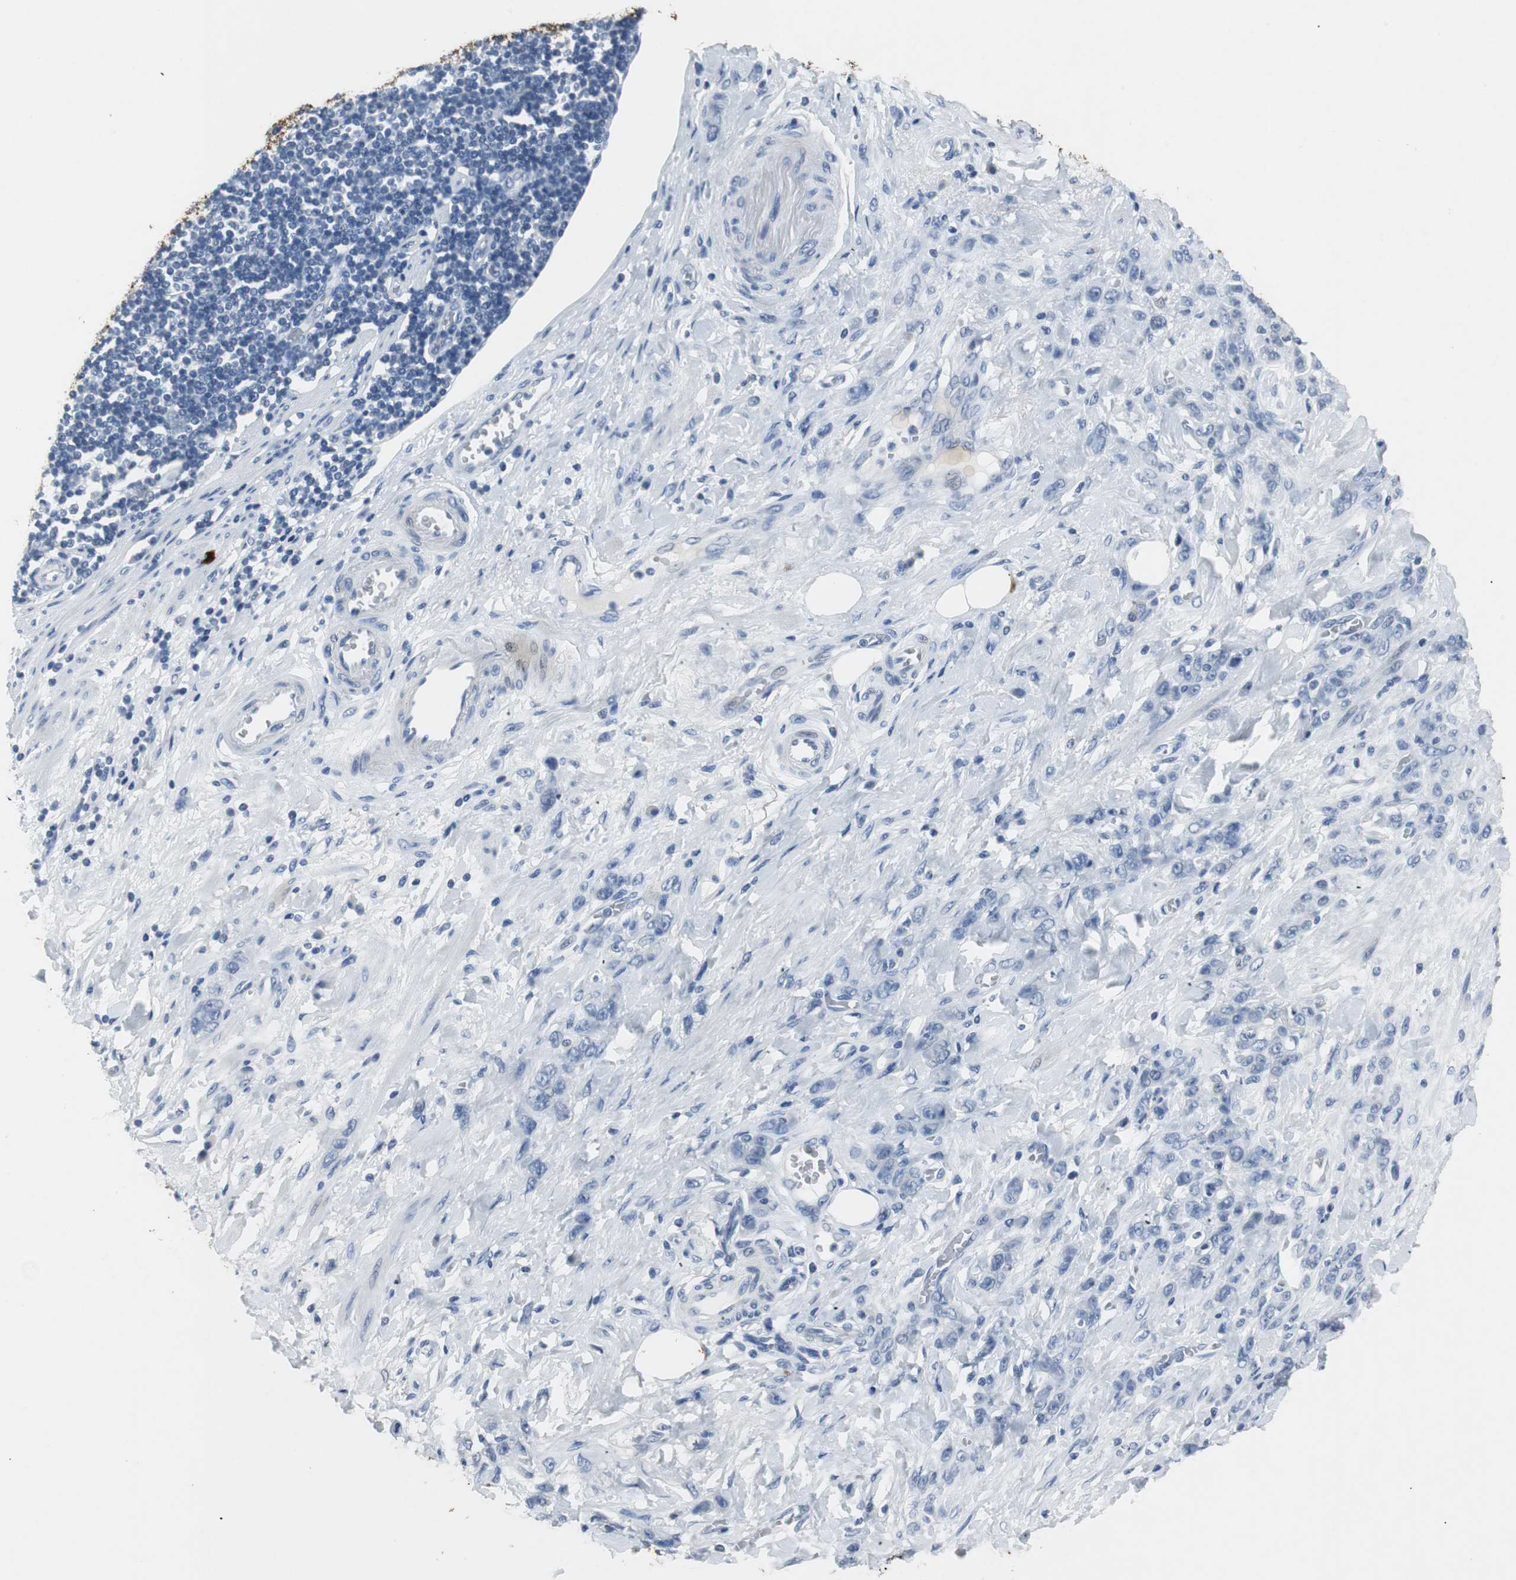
{"staining": {"intensity": "negative", "quantity": "none", "location": "none"}, "tissue": "stomach cancer", "cell_type": "Tumor cells", "image_type": "cancer", "snomed": [{"axis": "morphology", "description": "Adenocarcinoma, NOS"}, {"axis": "topography", "description": "Stomach"}], "caption": "Adenocarcinoma (stomach) stained for a protein using immunohistochemistry (IHC) shows no staining tumor cells.", "gene": "LRP2", "patient": {"sex": "male", "age": 82}}